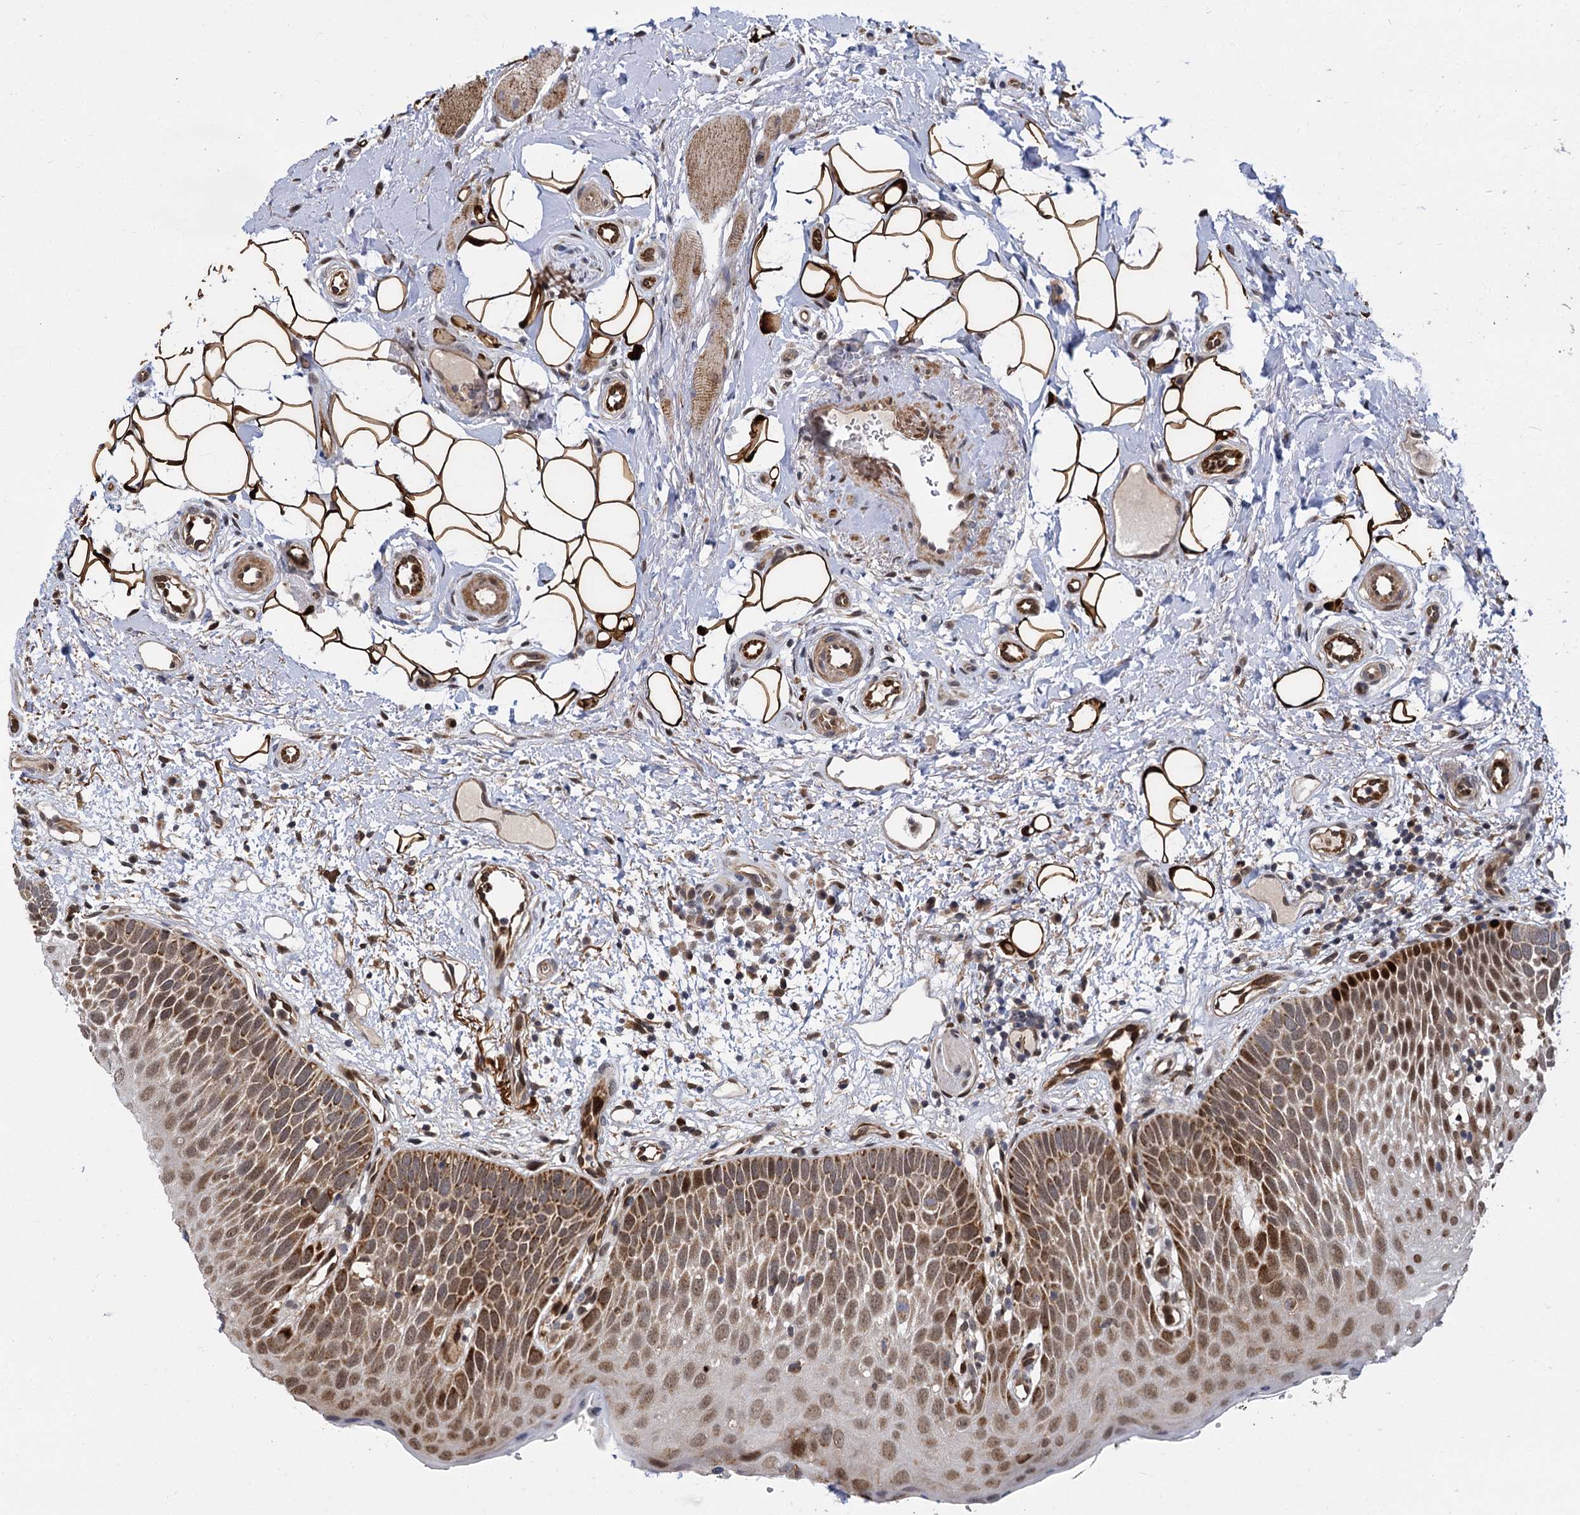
{"staining": {"intensity": "strong", "quantity": "25%-75%", "location": "cytoplasmic/membranous,nuclear"}, "tissue": "oral mucosa", "cell_type": "Squamous epithelial cells", "image_type": "normal", "snomed": [{"axis": "morphology", "description": "No evidence of malignacy"}, {"axis": "topography", "description": "Oral tissue"}, {"axis": "topography", "description": "Head-Neck"}], "caption": "This is a histology image of immunohistochemistry (IHC) staining of unremarkable oral mucosa, which shows strong expression in the cytoplasmic/membranous,nuclear of squamous epithelial cells.", "gene": "GAL3ST4", "patient": {"sex": "male", "age": 68}}